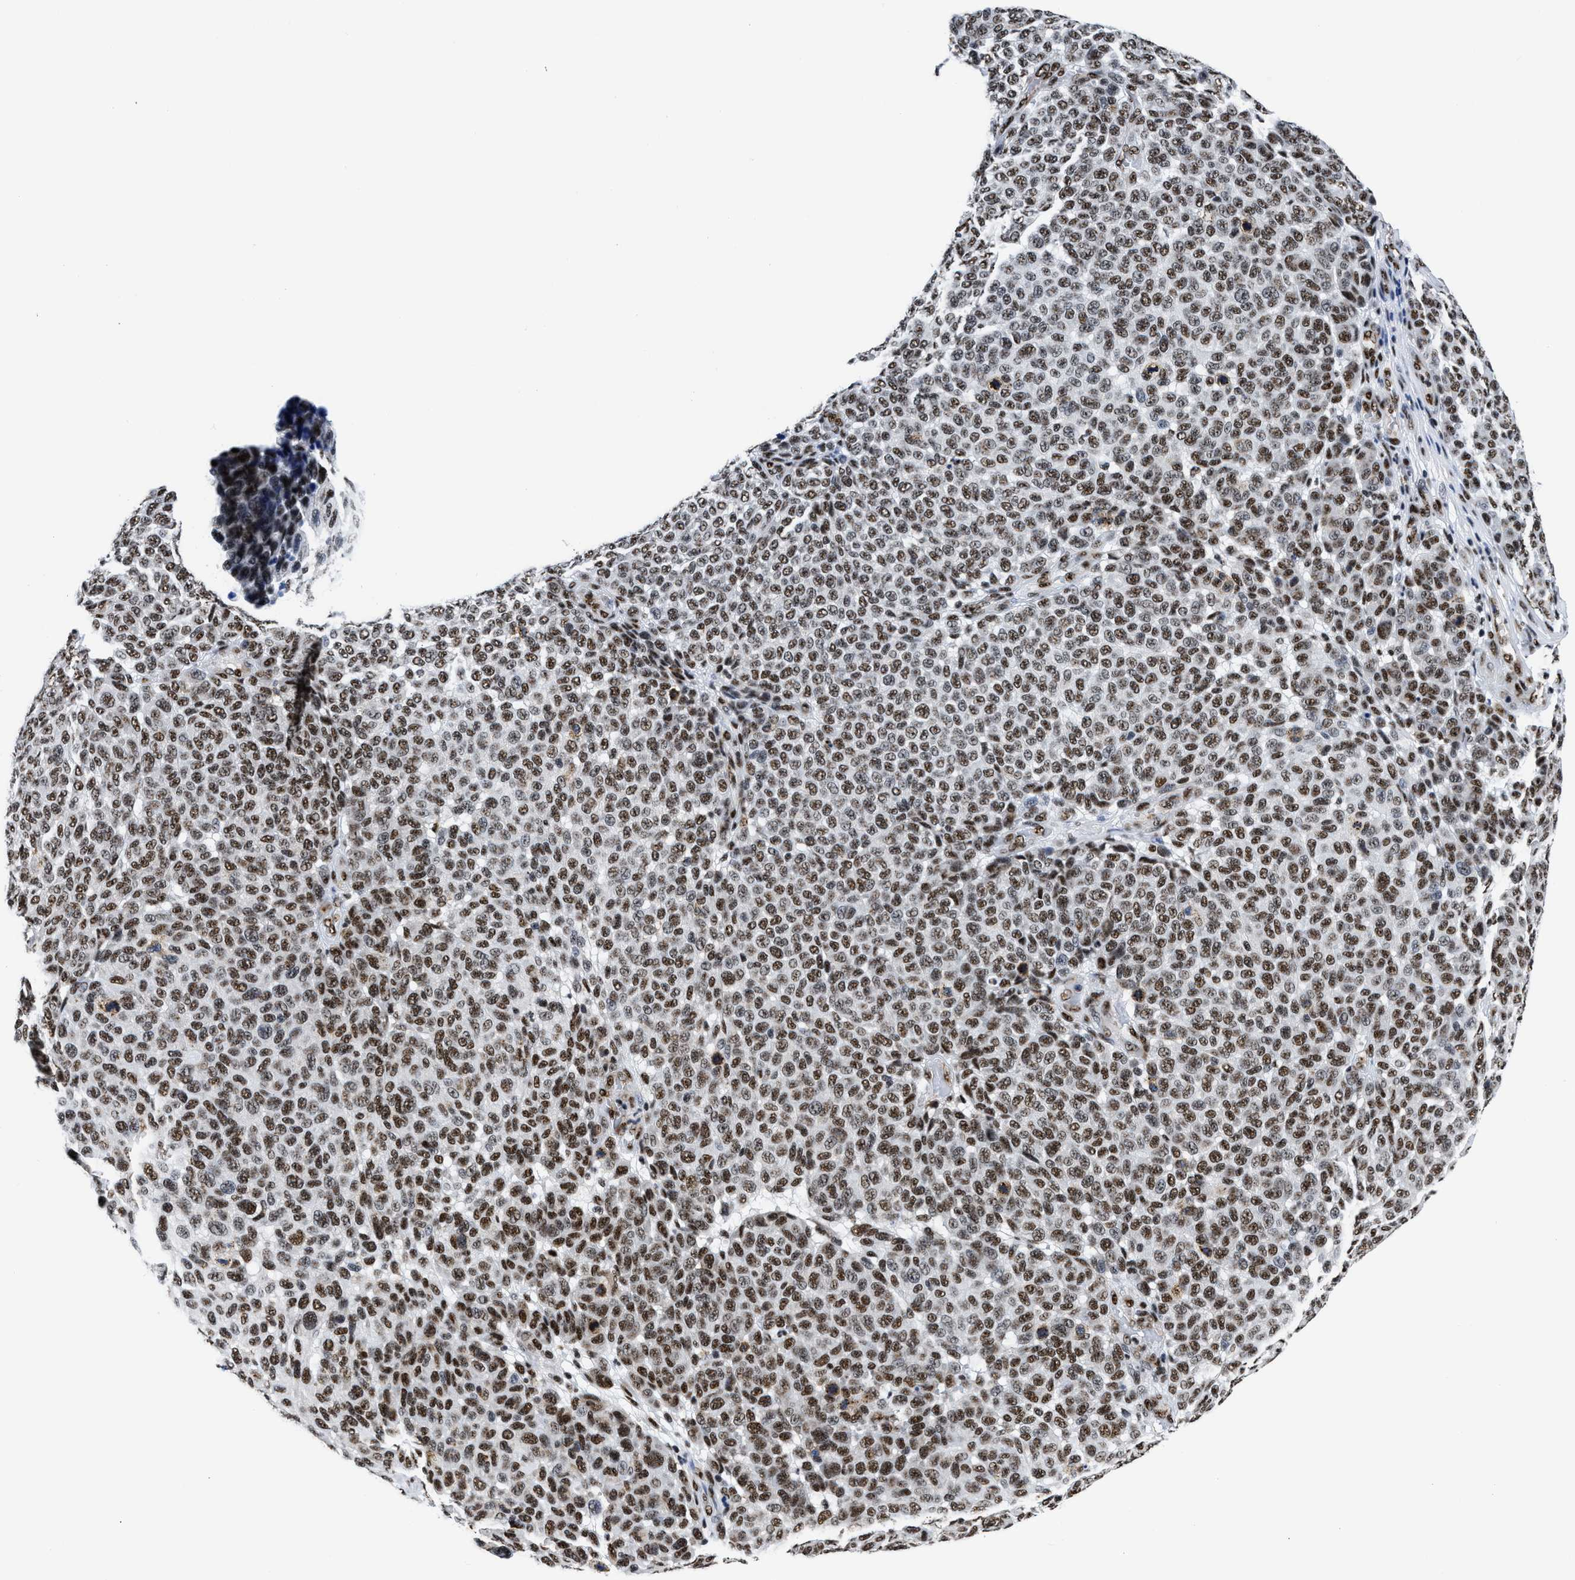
{"staining": {"intensity": "moderate", "quantity": ">75%", "location": "nuclear"}, "tissue": "melanoma", "cell_type": "Tumor cells", "image_type": "cancer", "snomed": [{"axis": "morphology", "description": "Malignant melanoma, NOS"}, {"axis": "topography", "description": "Skin"}], "caption": "A brown stain highlights moderate nuclear staining of a protein in human melanoma tumor cells.", "gene": "RBM8A", "patient": {"sex": "male", "age": 59}}